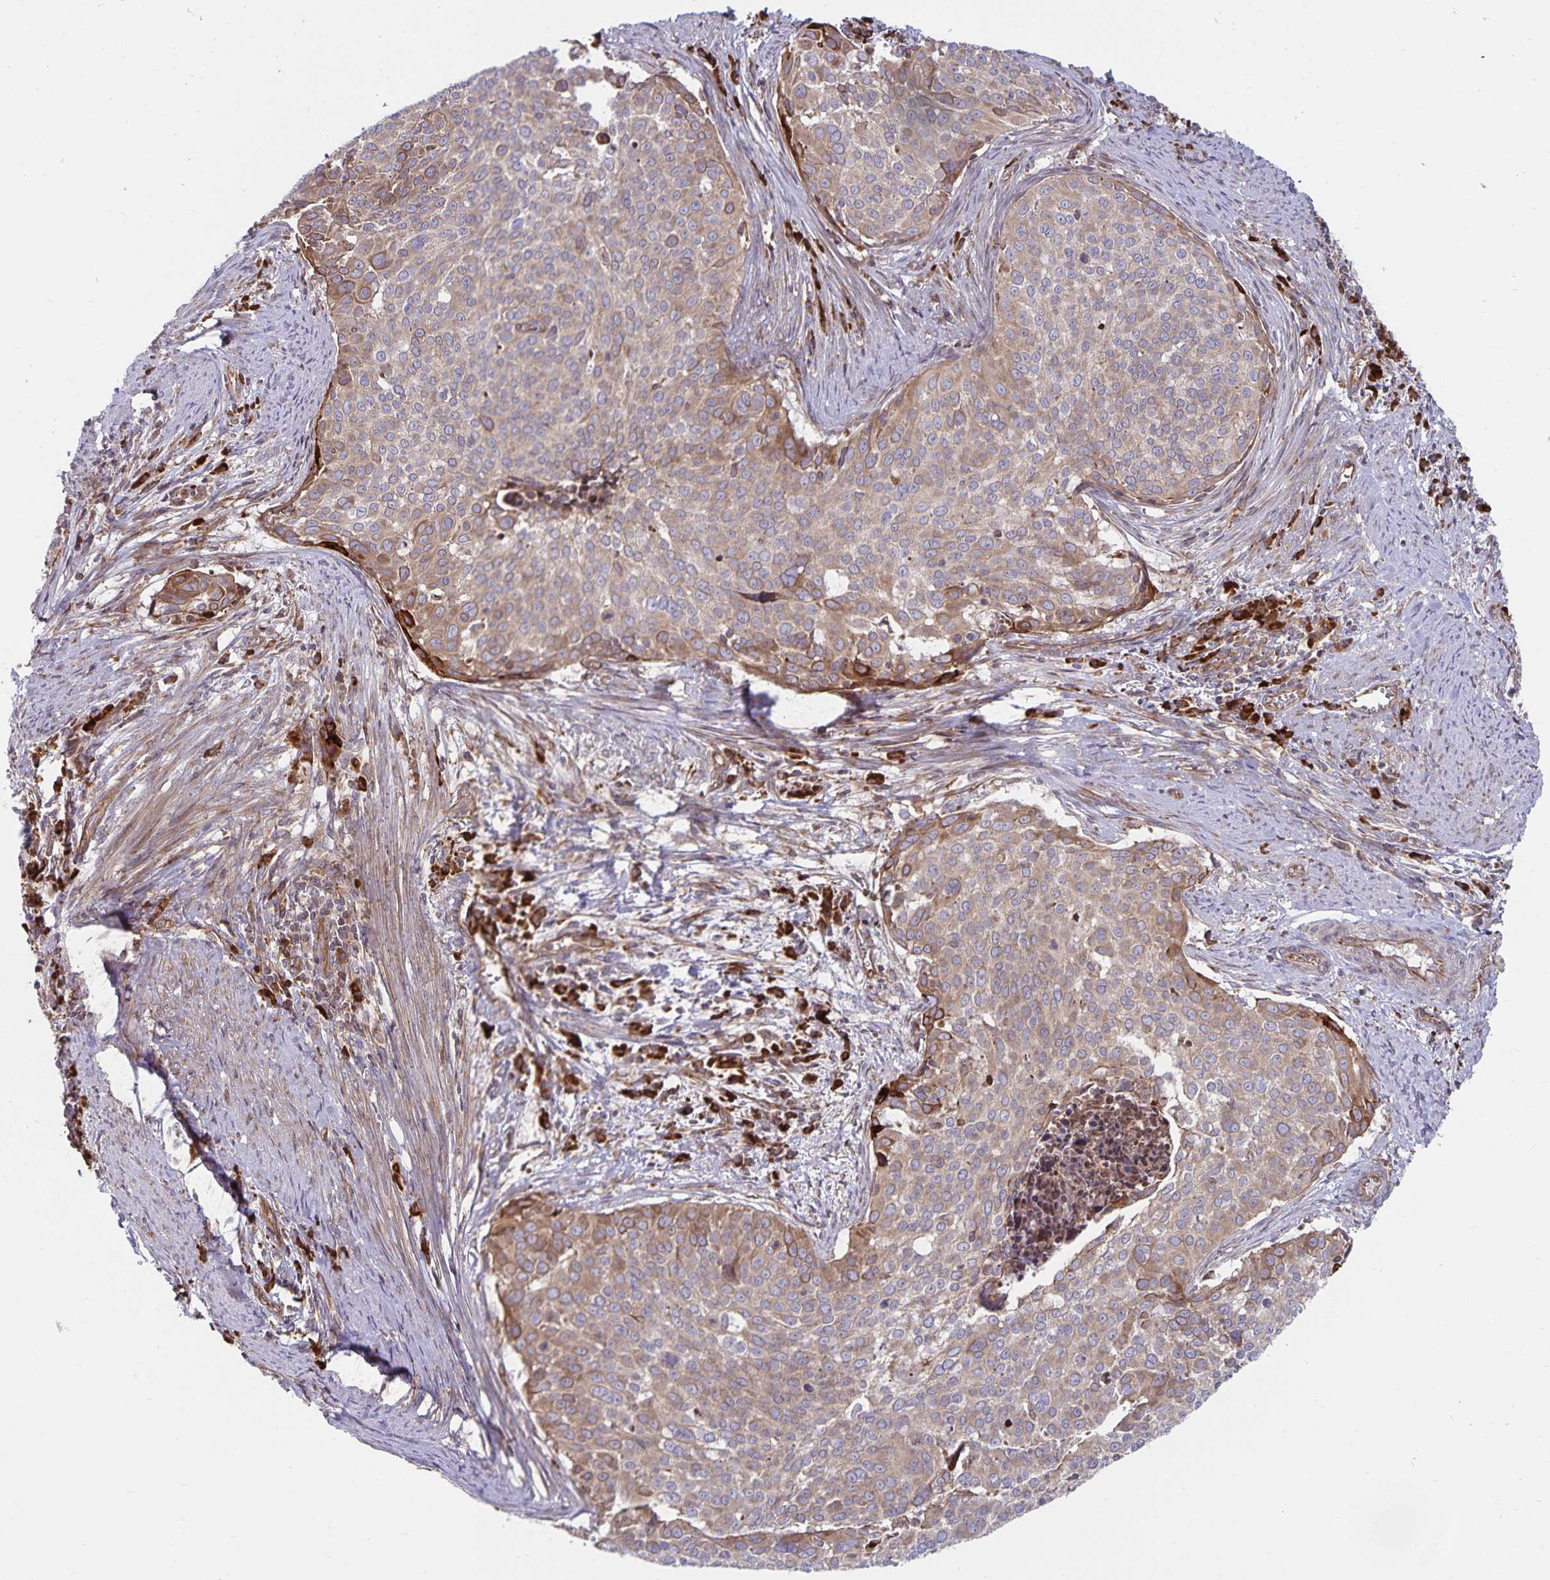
{"staining": {"intensity": "weak", "quantity": "25%-75%", "location": "cytoplasmic/membranous"}, "tissue": "cervical cancer", "cell_type": "Tumor cells", "image_type": "cancer", "snomed": [{"axis": "morphology", "description": "Squamous cell carcinoma, NOS"}, {"axis": "topography", "description": "Cervix"}], "caption": "DAB (3,3'-diaminobenzidine) immunohistochemical staining of human squamous cell carcinoma (cervical) demonstrates weak cytoplasmic/membranous protein staining in about 25%-75% of tumor cells. The staining was performed using DAB to visualize the protein expression in brown, while the nuclei were stained in blue with hematoxylin (Magnification: 20x).", "gene": "SEC62", "patient": {"sex": "female", "age": 39}}